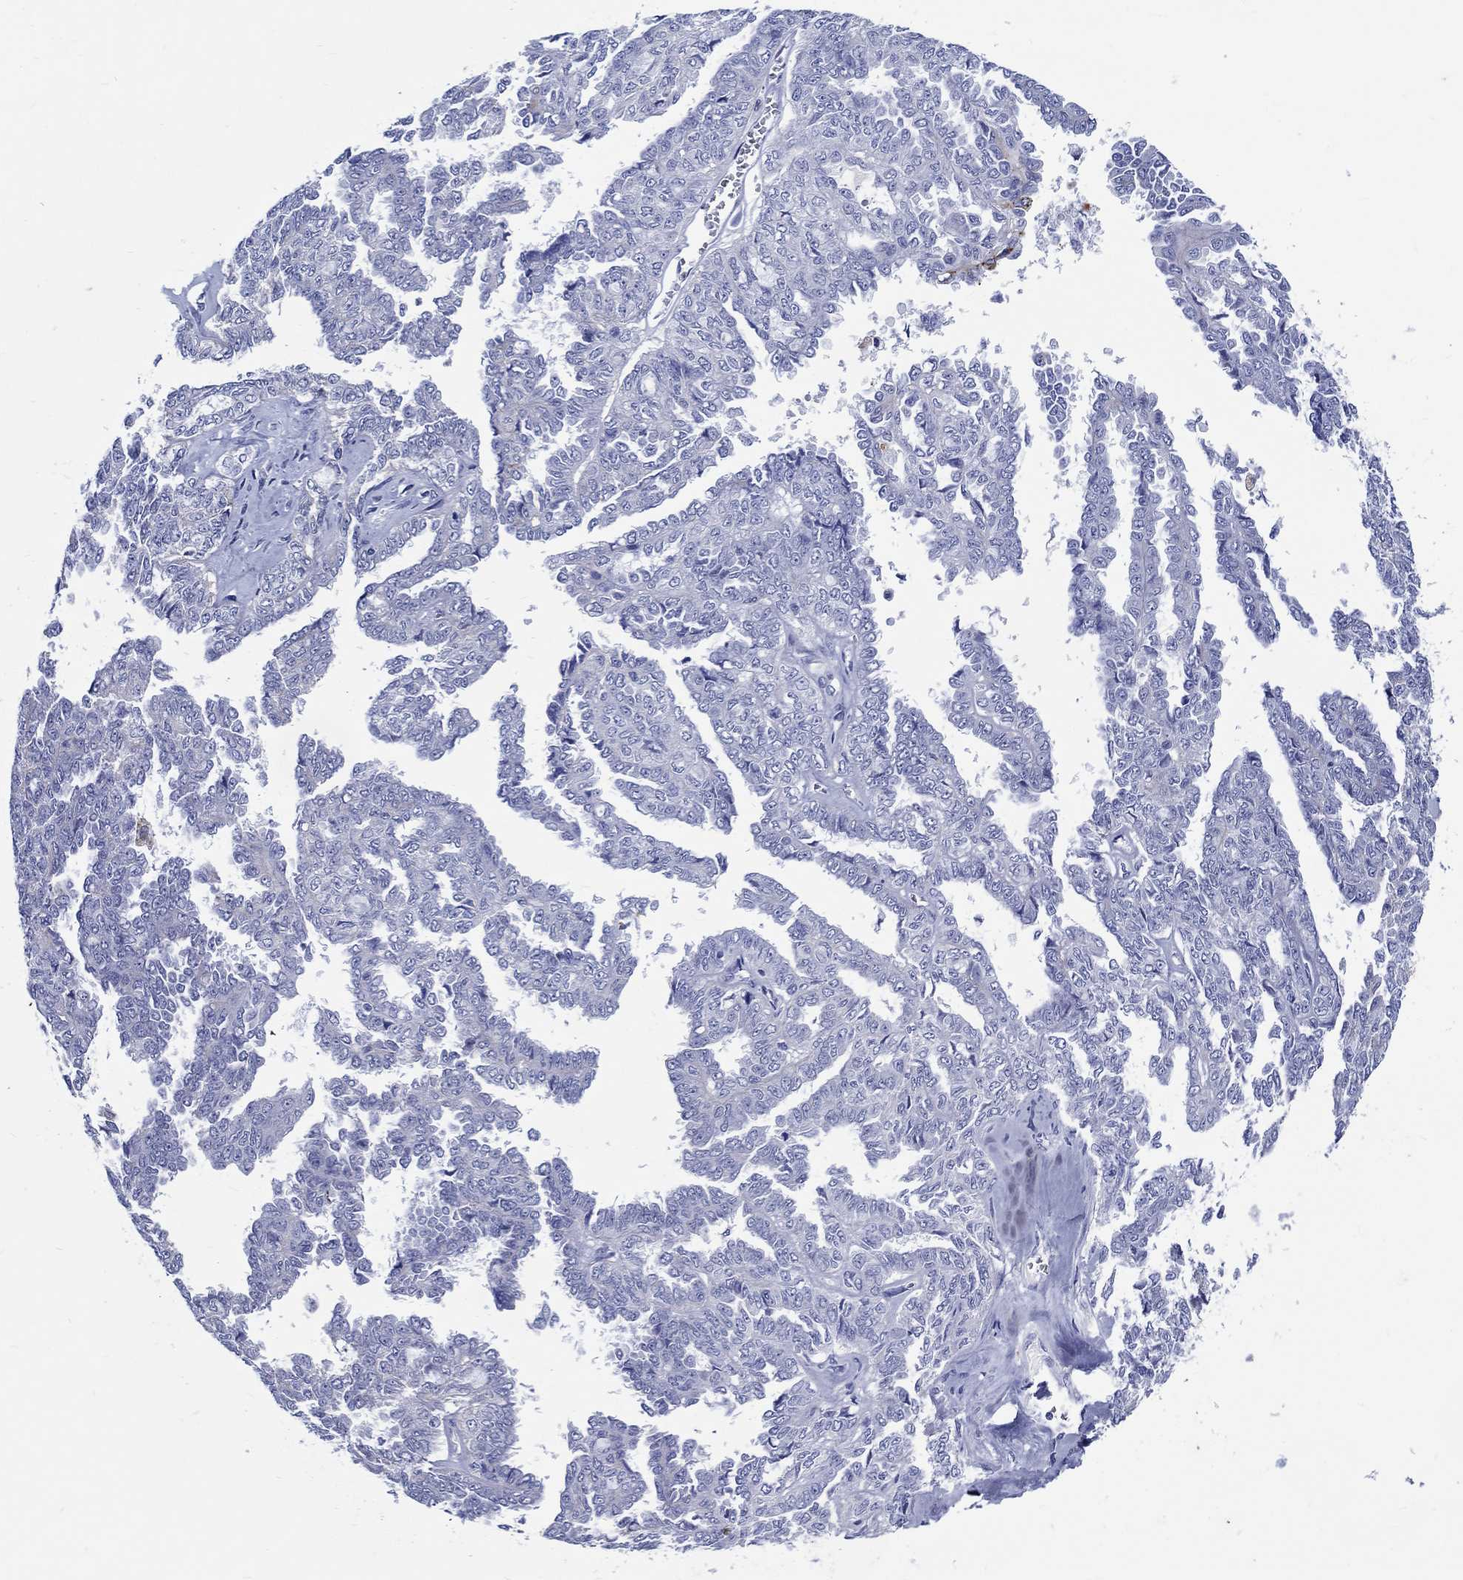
{"staining": {"intensity": "negative", "quantity": "none", "location": "none"}, "tissue": "ovarian cancer", "cell_type": "Tumor cells", "image_type": "cancer", "snomed": [{"axis": "morphology", "description": "Cystadenocarcinoma, serous, NOS"}, {"axis": "topography", "description": "Ovary"}], "caption": "Immunohistochemical staining of ovarian cancer (serous cystadenocarcinoma) reveals no significant staining in tumor cells.", "gene": "SH2D7", "patient": {"sex": "female", "age": 71}}